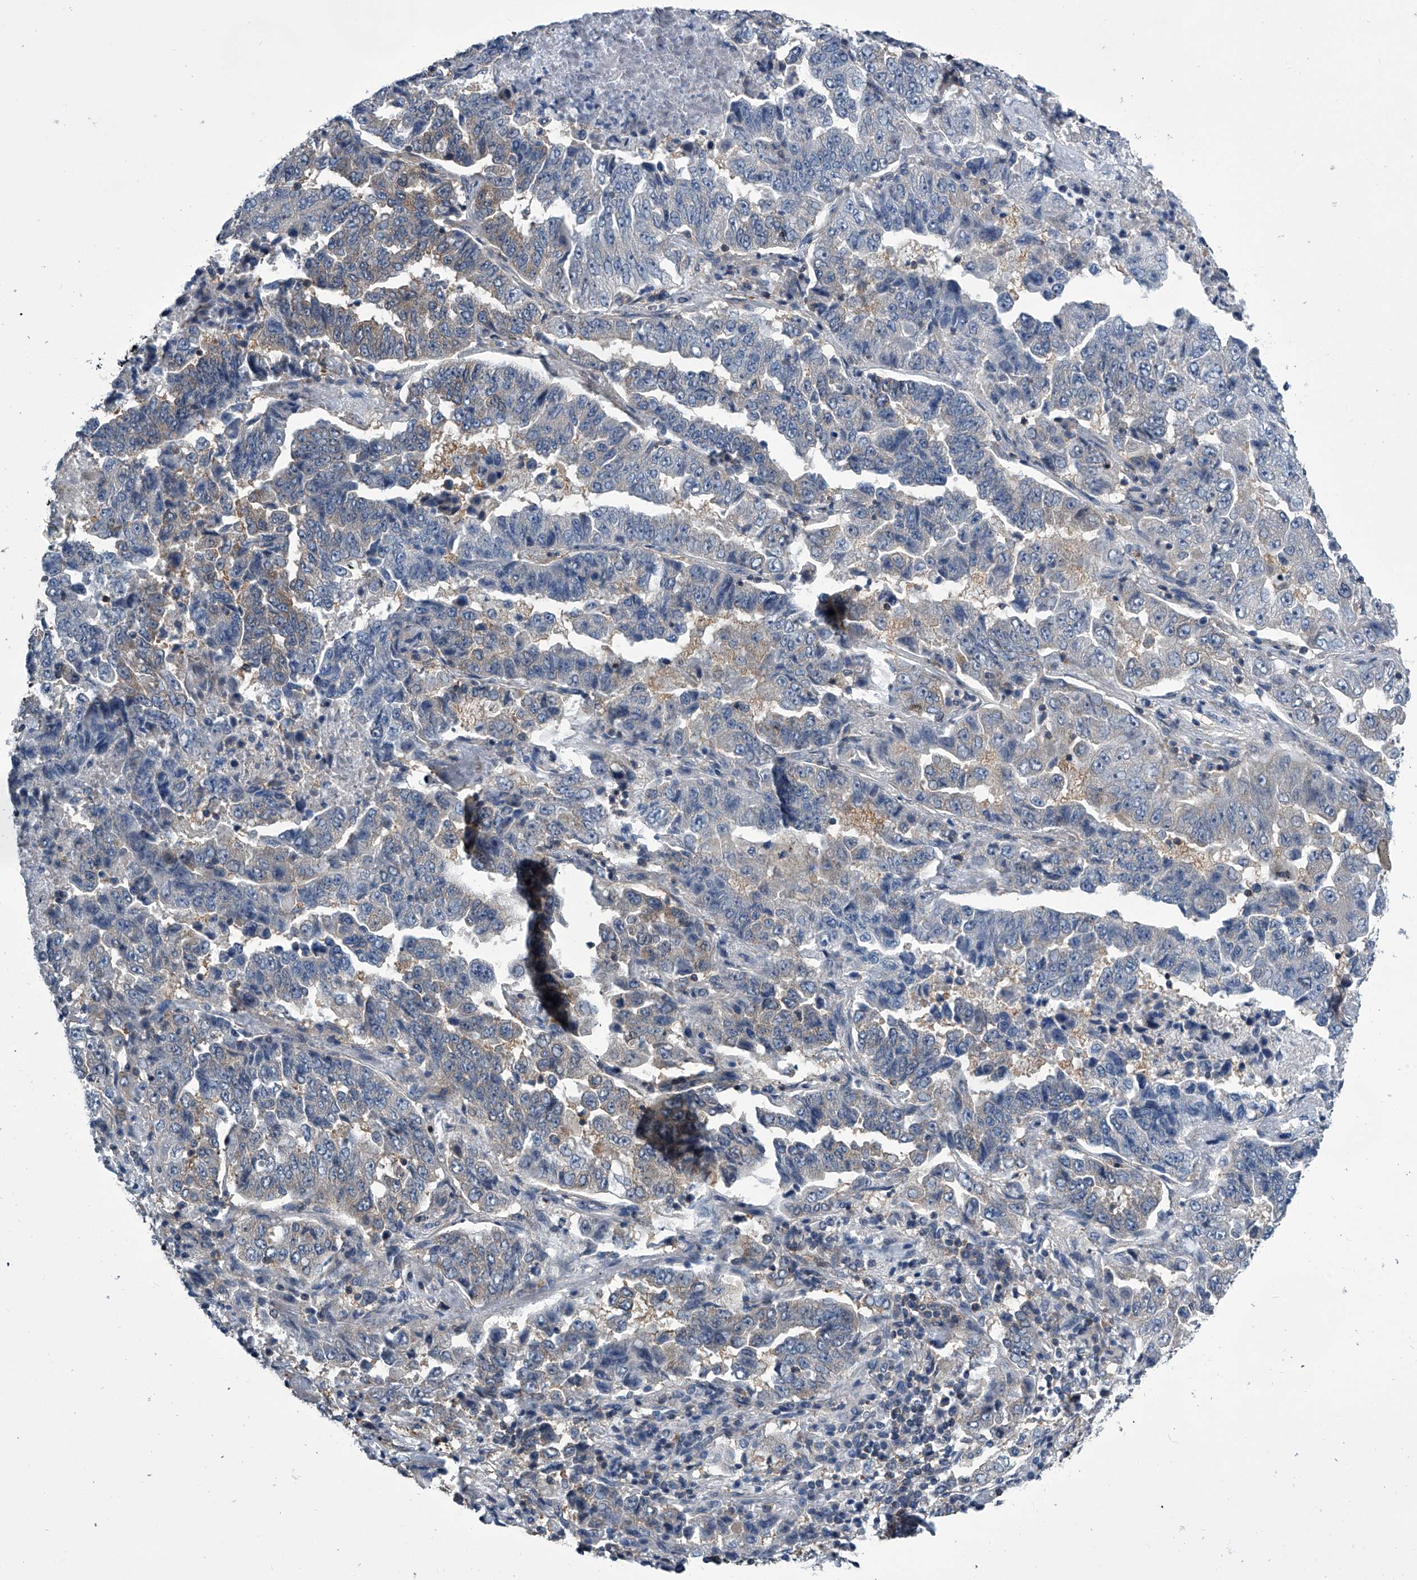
{"staining": {"intensity": "moderate", "quantity": "25%-75%", "location": "cytoplasmic/membranous"}, "tissue": "lung cancer", "cell_type": "Tumor cells", "image_type": "cancer", "snomed": [{"axis": "morphology", "description": "Adenocarcinoma, NOS"}, {"axis": "topography", "description": "Lung"}], "caption": "A micrograph of lung cancer (adenocarcinoma) stained for a protein displays moderate cytoplasmic/membranous brown staining in tumor cells. (Brightfield microscopy of DAB IHC at high magnification).", "gene": "PPP2R5D", "patient": {"sex": "female", "age": 51}}